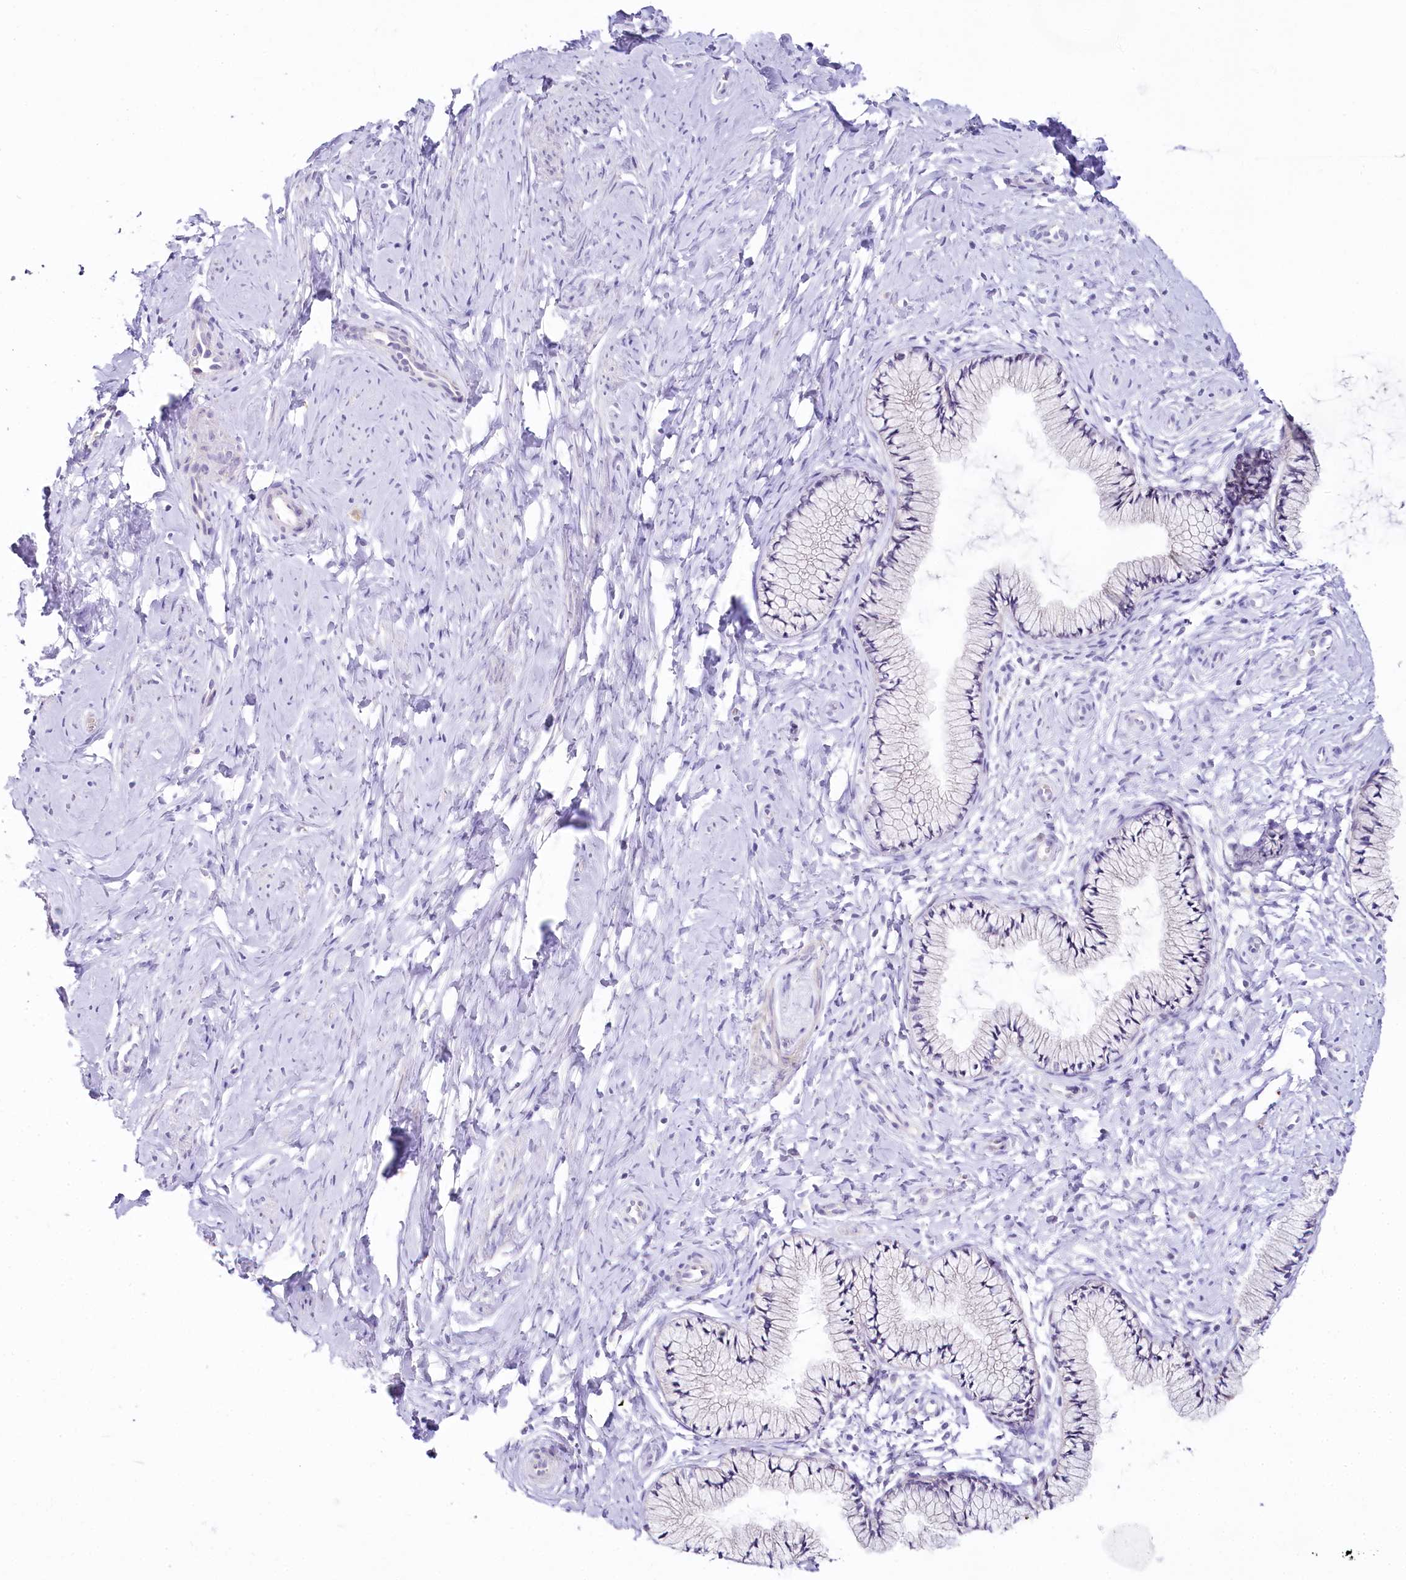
{"staining": {"intensity": "negative", "quantity": "none", "location": "none"}, "tissue": "cervix", "cell_type": "Glandular cells", "image_type": "normal", "snomed": [{"axis": "morphology", "description": "Normal tissue, NOS"}, {"axis": "topography", "description": "Cervix"}], "caption": "Glandular cells are negative for brown protein staining in unremarkable cervix. Brightfield microscopy of IHC stained with DAB (brown) and hematoxylin (blue), captured at high magnification.", "gene": "MYOZ1", "patient": {"sex": "female", "age": 33}}